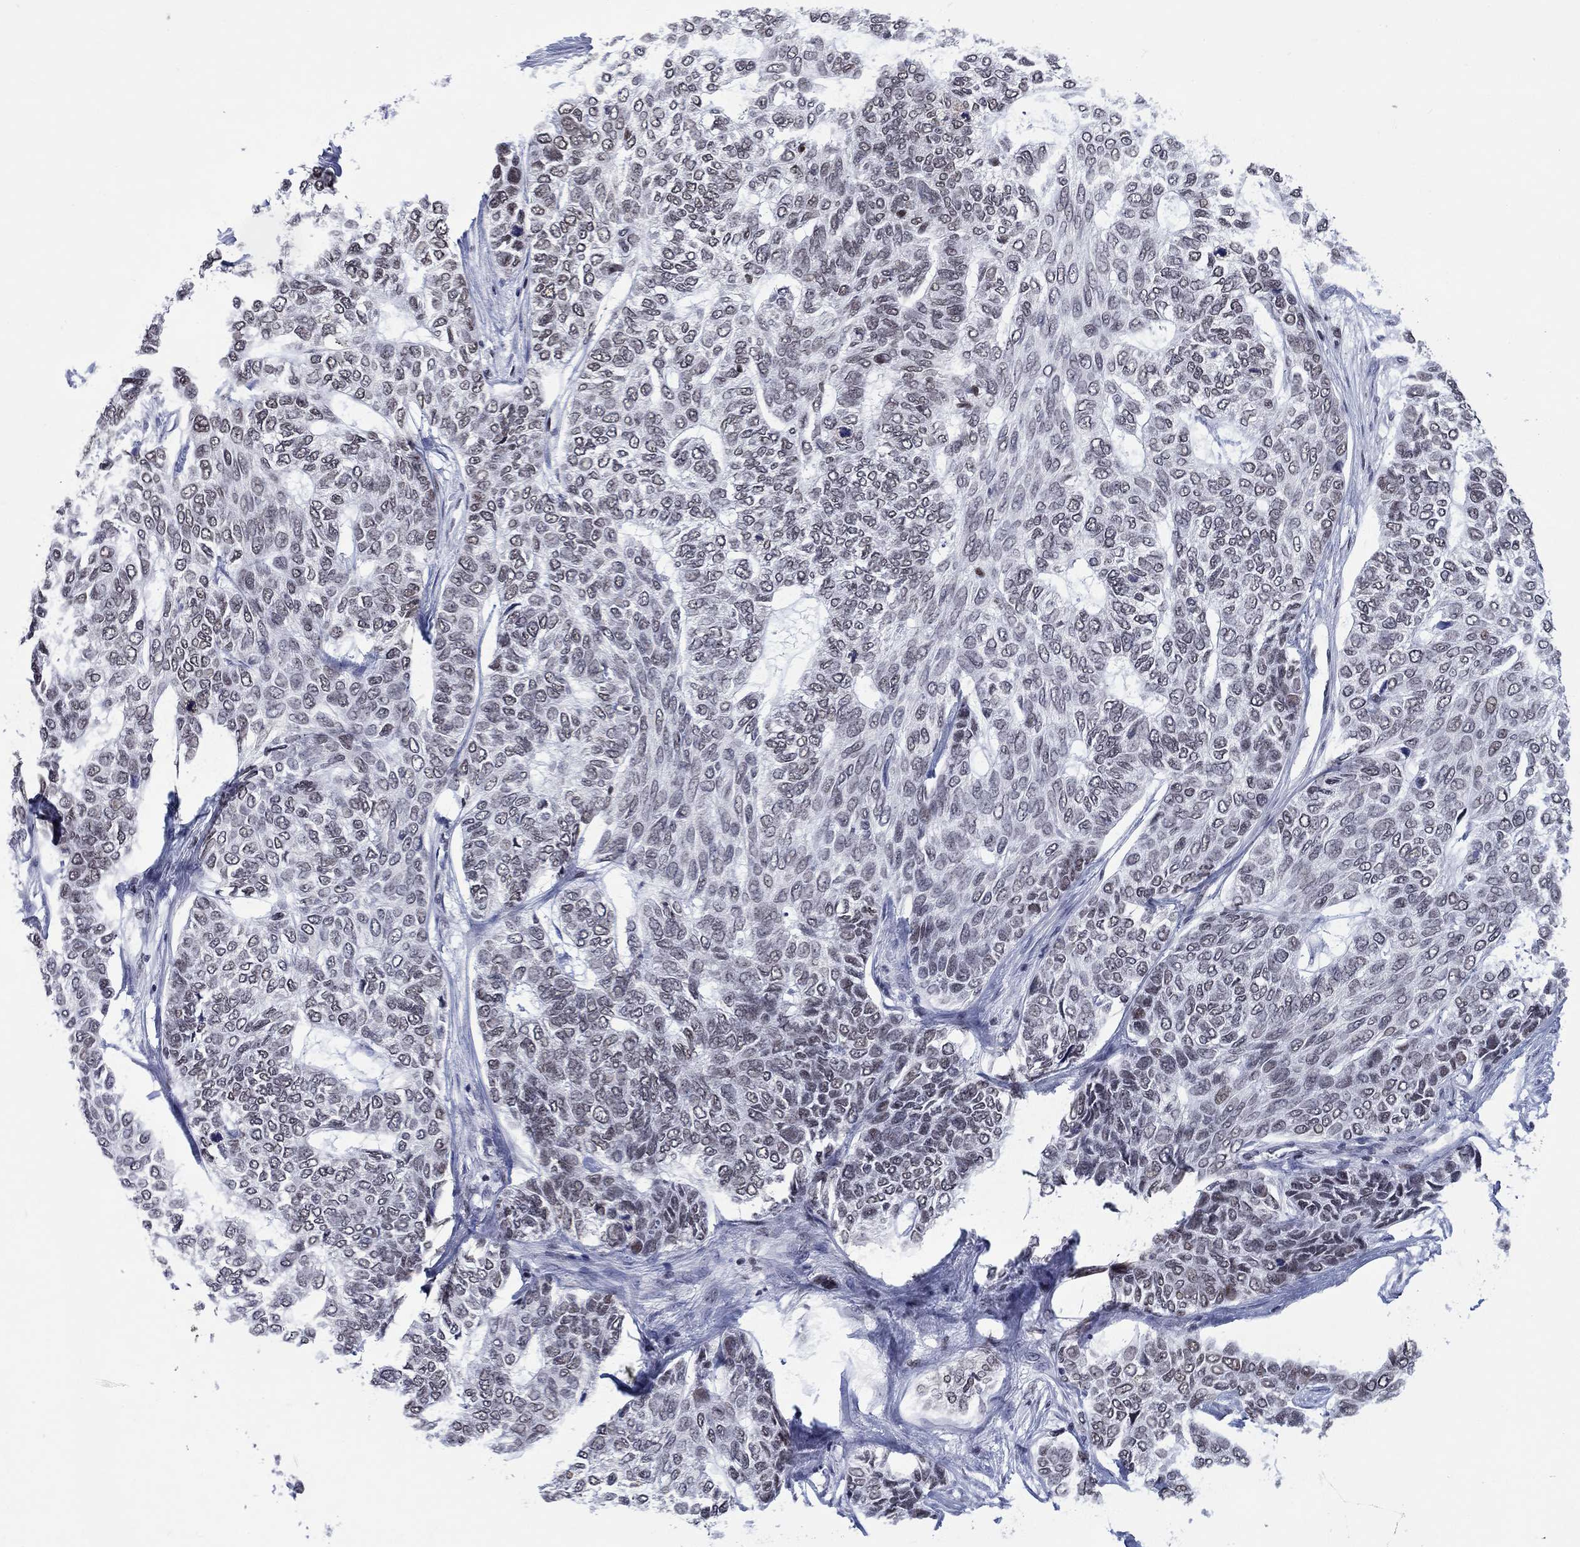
{"staining": {"intensity": "negative", "quantity": "none", "location": "none"}, "tissue": "skin cancer", "cell_type": "Tumor cells", "image_type": "cancer", "snomed": [{"axis": "morphology", "description": "Basal cell carcinoma"}, {"axis": "topography", "description": "Skin"}], "caption": "Immunohistochemical staining of human skin cancer displays no significant staining in tumor cells.", "gene": "NPAS3", "patient": {"sex": "female", "age": 65}}